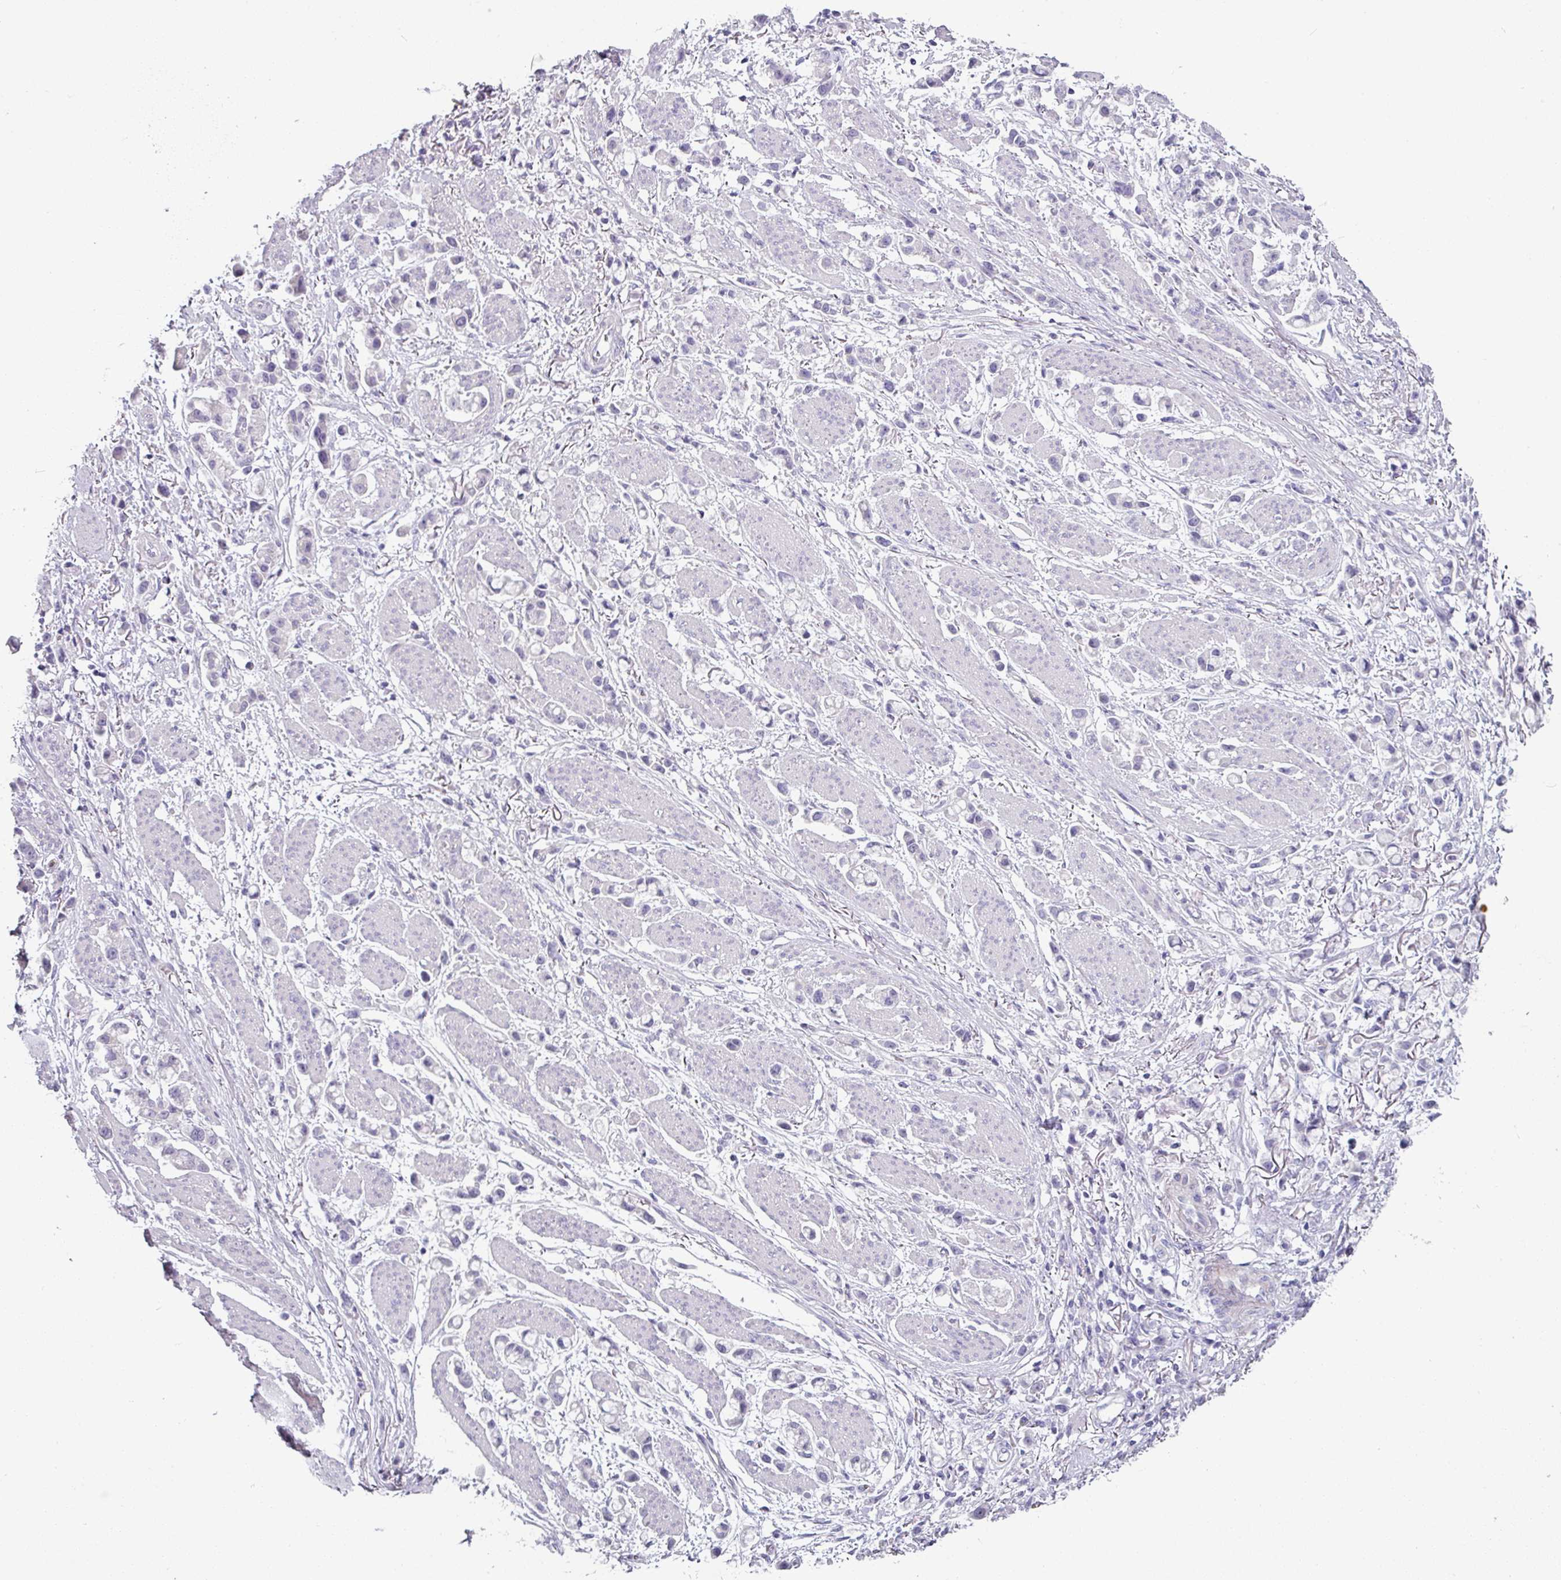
{"staining": {"intensity": "negative", "quantity": "none", "location": "none"}, "tissue": "stomach cancer", "cell_type": "Tumor cells", "image_type": "cancer", "snomed": [{"axis": "morphology", "description": "Adenocarcinoma, NOS"}, {"axis": "topography", "description": "Stomach"}], "caption": "The histopathology image displays no significant positivity in tumor cells of stomach cancer.", "gene": "SLC17A7", "patient": {"sex": "female", "age": 81}}